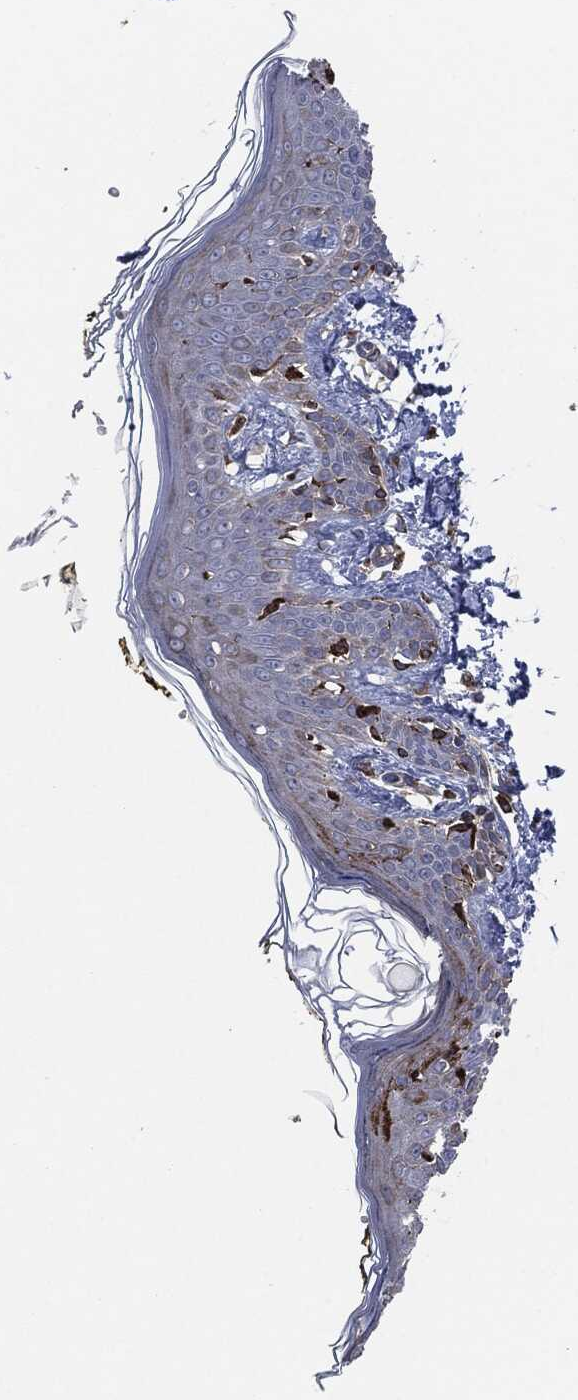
{"staining": {"intensity": "negative", "quantity": "none", "location": "none"}, "tissue": "skin", "cell_type": "Fibroblasts", "image_type": "normal", "snomed": [{"axis": "morphology", "description": "Normal tissue, NOS"}, {"axis": "topography", "description": "Skin"}], "caption": "A high-resolution histopathology image shows IHC staining of normal skin, which reveals no significant positivity in fibroblasts.", "gene": "CALR", "patient": {"sex": "male", "age": 76}}